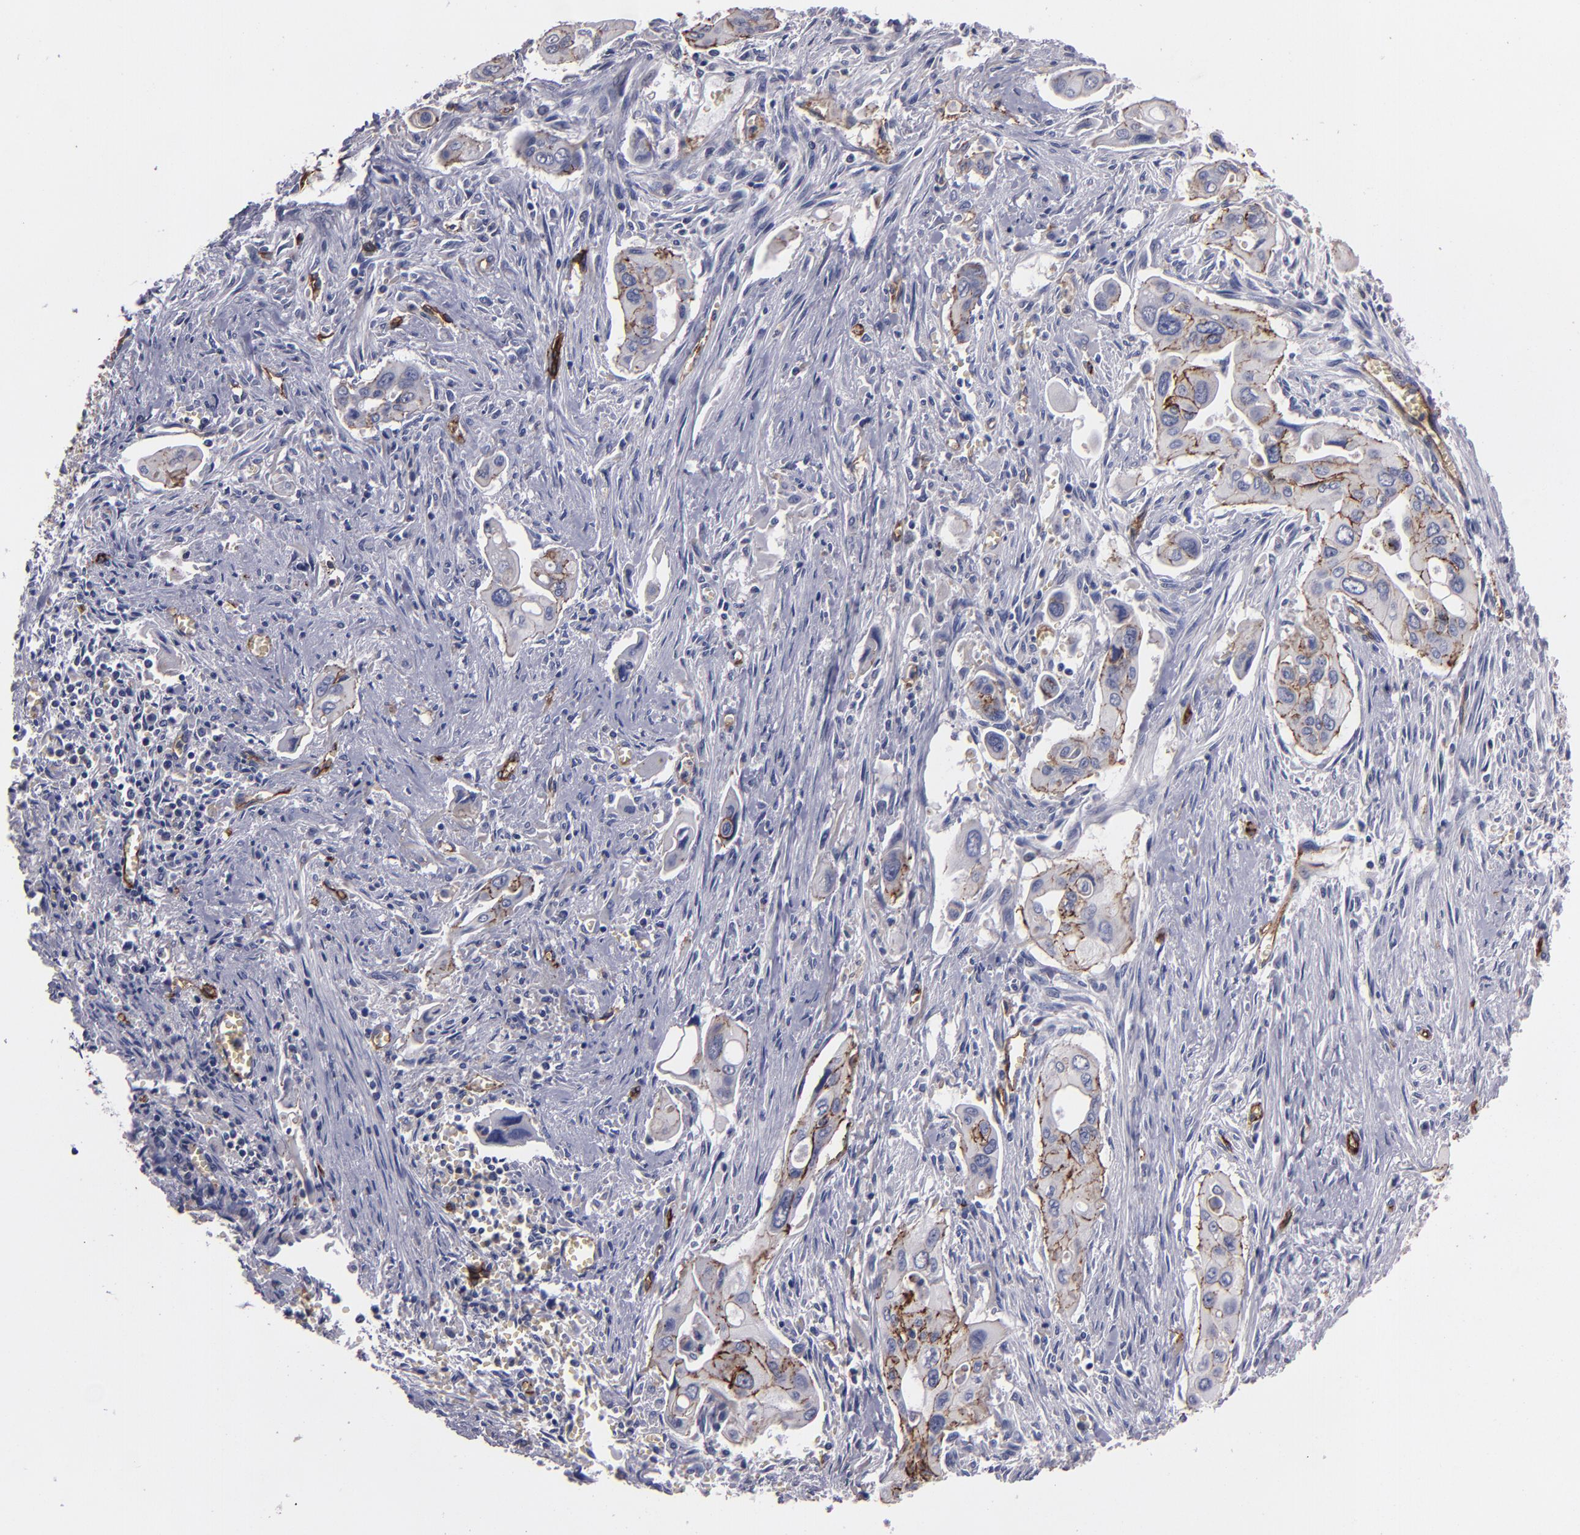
{"staining": {"intensity": "moderate", "quantity": "25%-75%", "location": "cytoplasmic/membranous"}, "tissue": "pancreatic cancer", "cell_type": "Tumor cells", "image_type": "cancer", "snomed": [{"axis": "morphology", "description": "Adenocarcinoma, NOS"}, {"axis": "topography", "description": "Pancreas"}], "caption": "Tumor cells reveal medium levels of moderate cytoplasmic/membranous staining in about 25%-75% of cells in human pancreatic cancer. (Brightfield microscopy of DAB IHC at high magnification).", "gene": "CLDN5", "patient": {"sex": "male", "age": 77}}